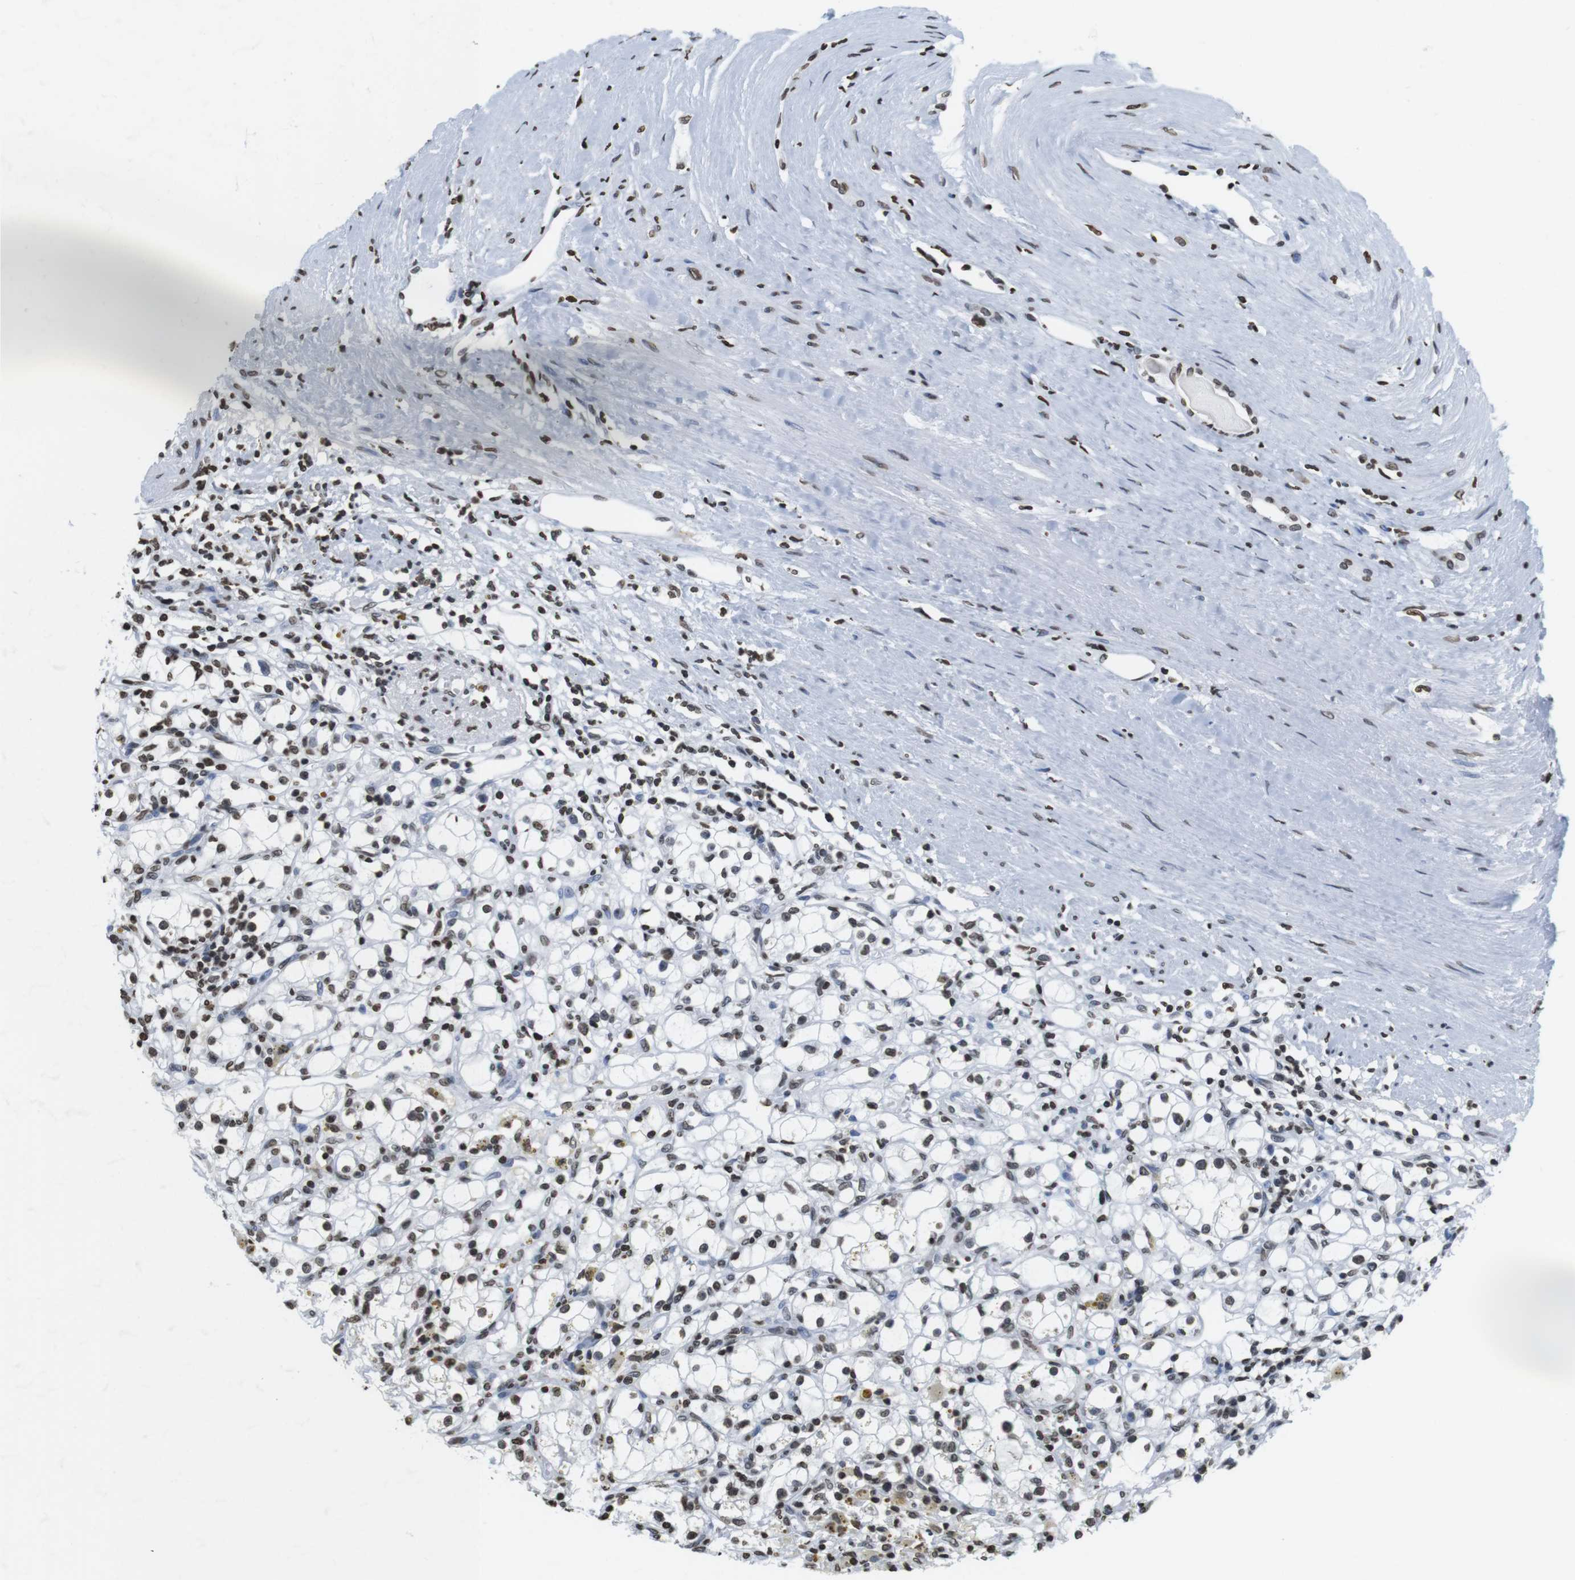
{"staining": {"intensity": "moderate", "quantity": ">75%", "location": "nuclear"}, "tissue": "renal cancer", "cell_type": "Tumor cells", "image_type": "cancer", "snomed": [{"axis": "morphology", "description": "Adenocarcinoma, NOS"}, {"axis": "topography", "description": "Kidney"}], "caption": "DAB (3,3'-diaminobenzidine) immunohistochemical staining of adenocarcinoma (renal) shows moderate nuclear protein staining in about >75% of tumor cells. The staining was performed using DAB to visualize the protein expression in brown, while the nuclei were stained in blue with hematoxylin (Magnification: 20x).", "gene": "BSX", "patient": {"sex": "male", "age": 56}}